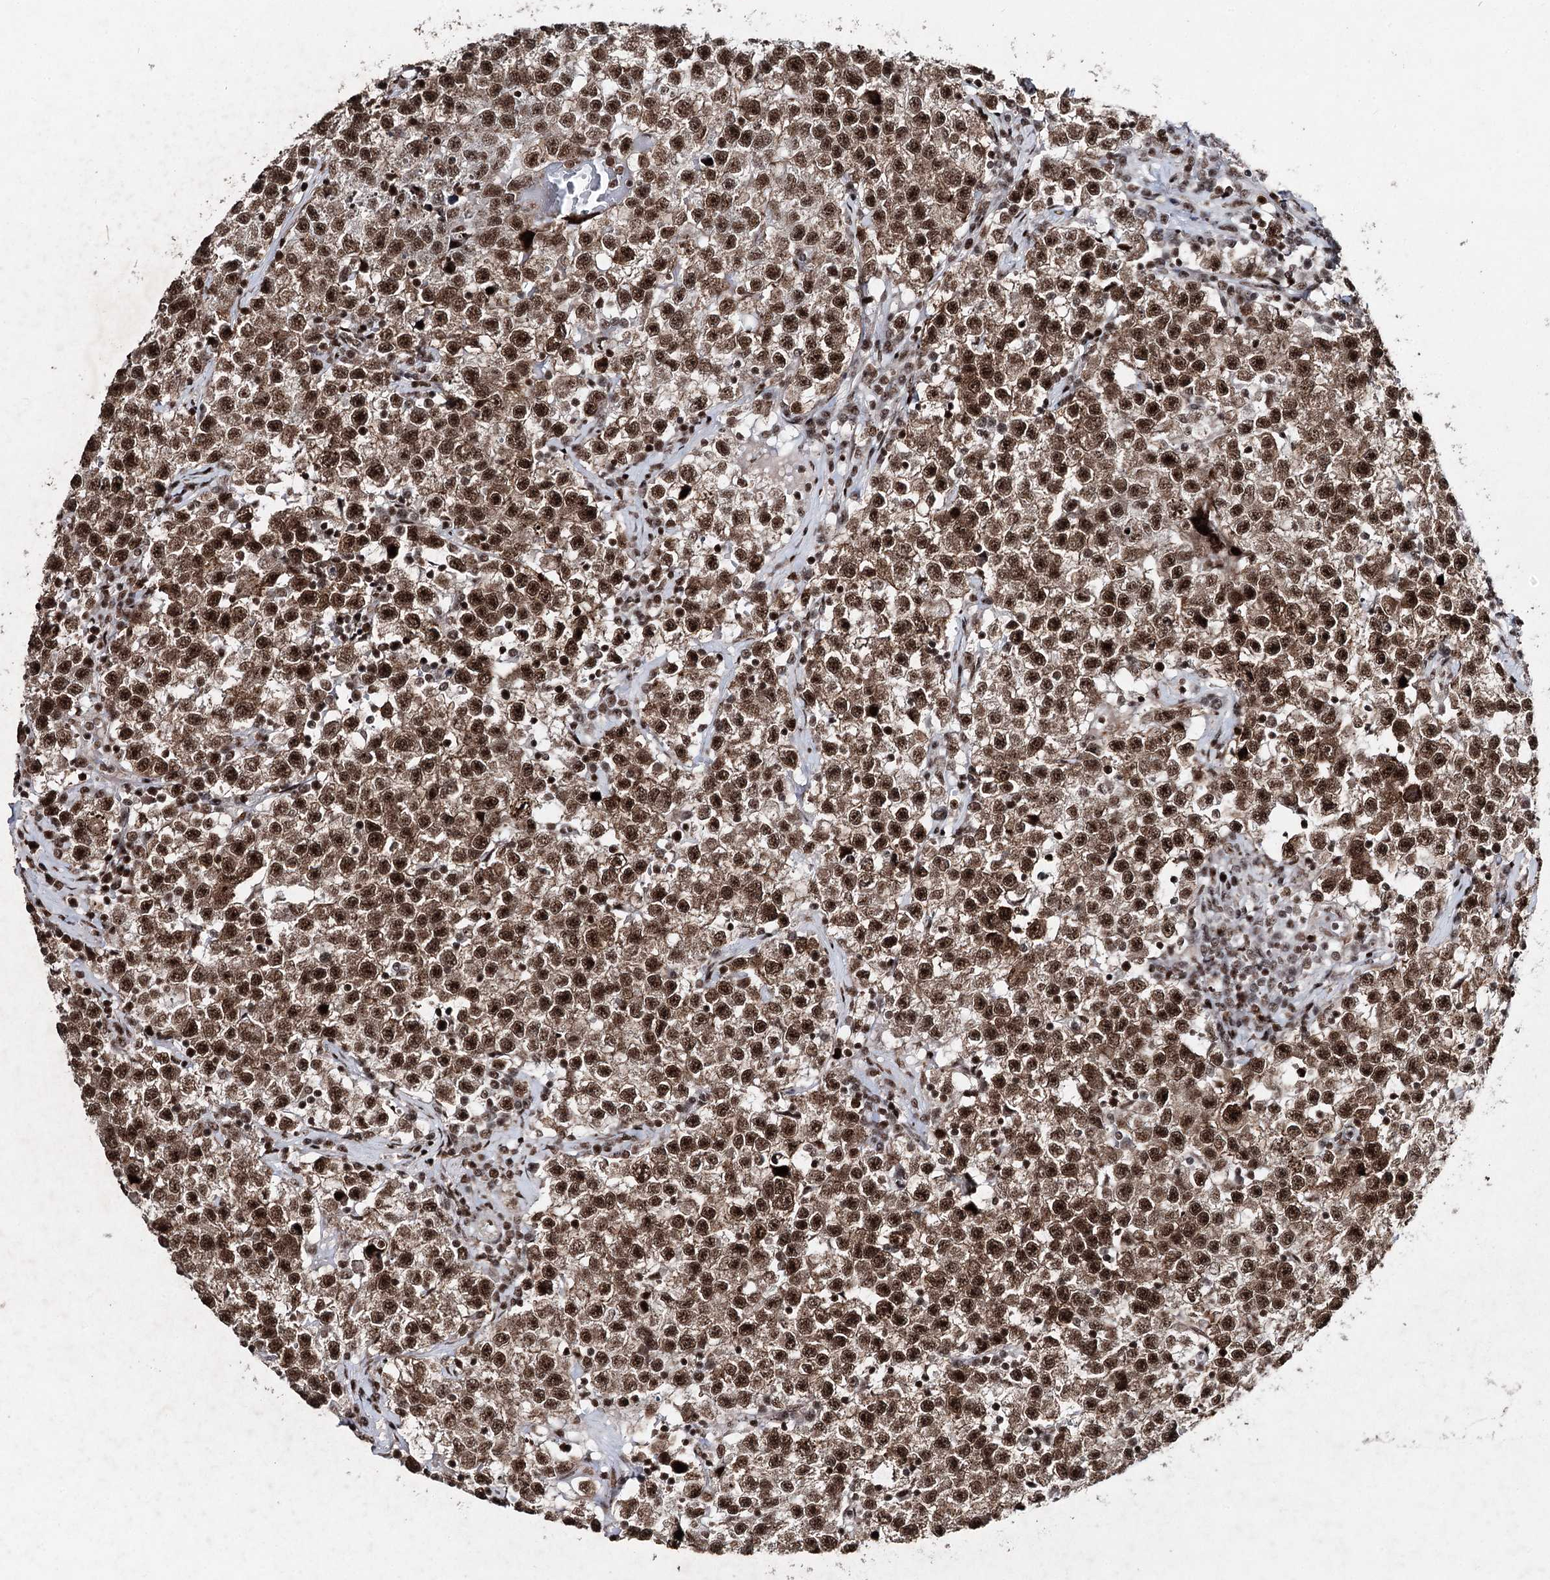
{"staining": {"intensity": "strong", "quantity": ">75%", "location": "nuclear"}, "tissue": "testis cancer", "cell_type": "Tumor cells", "image_type": "cancer", "snomed": [{"axis": "morphology", "description": "Seminoma, NOS"}, {"axis": "topography", "description": "Testis"}], "caption": "A high-resolution image shows immunohistochemistry (IHC) staining of testis cancer (seminoma), which displays strong nuclear positivity in approximately >75% of tumor cells. (Brightfield microscopy of DAB IHC at high magnification).", "gene": "PDCD4", "patient": {"sex": "male", "age": 22}}